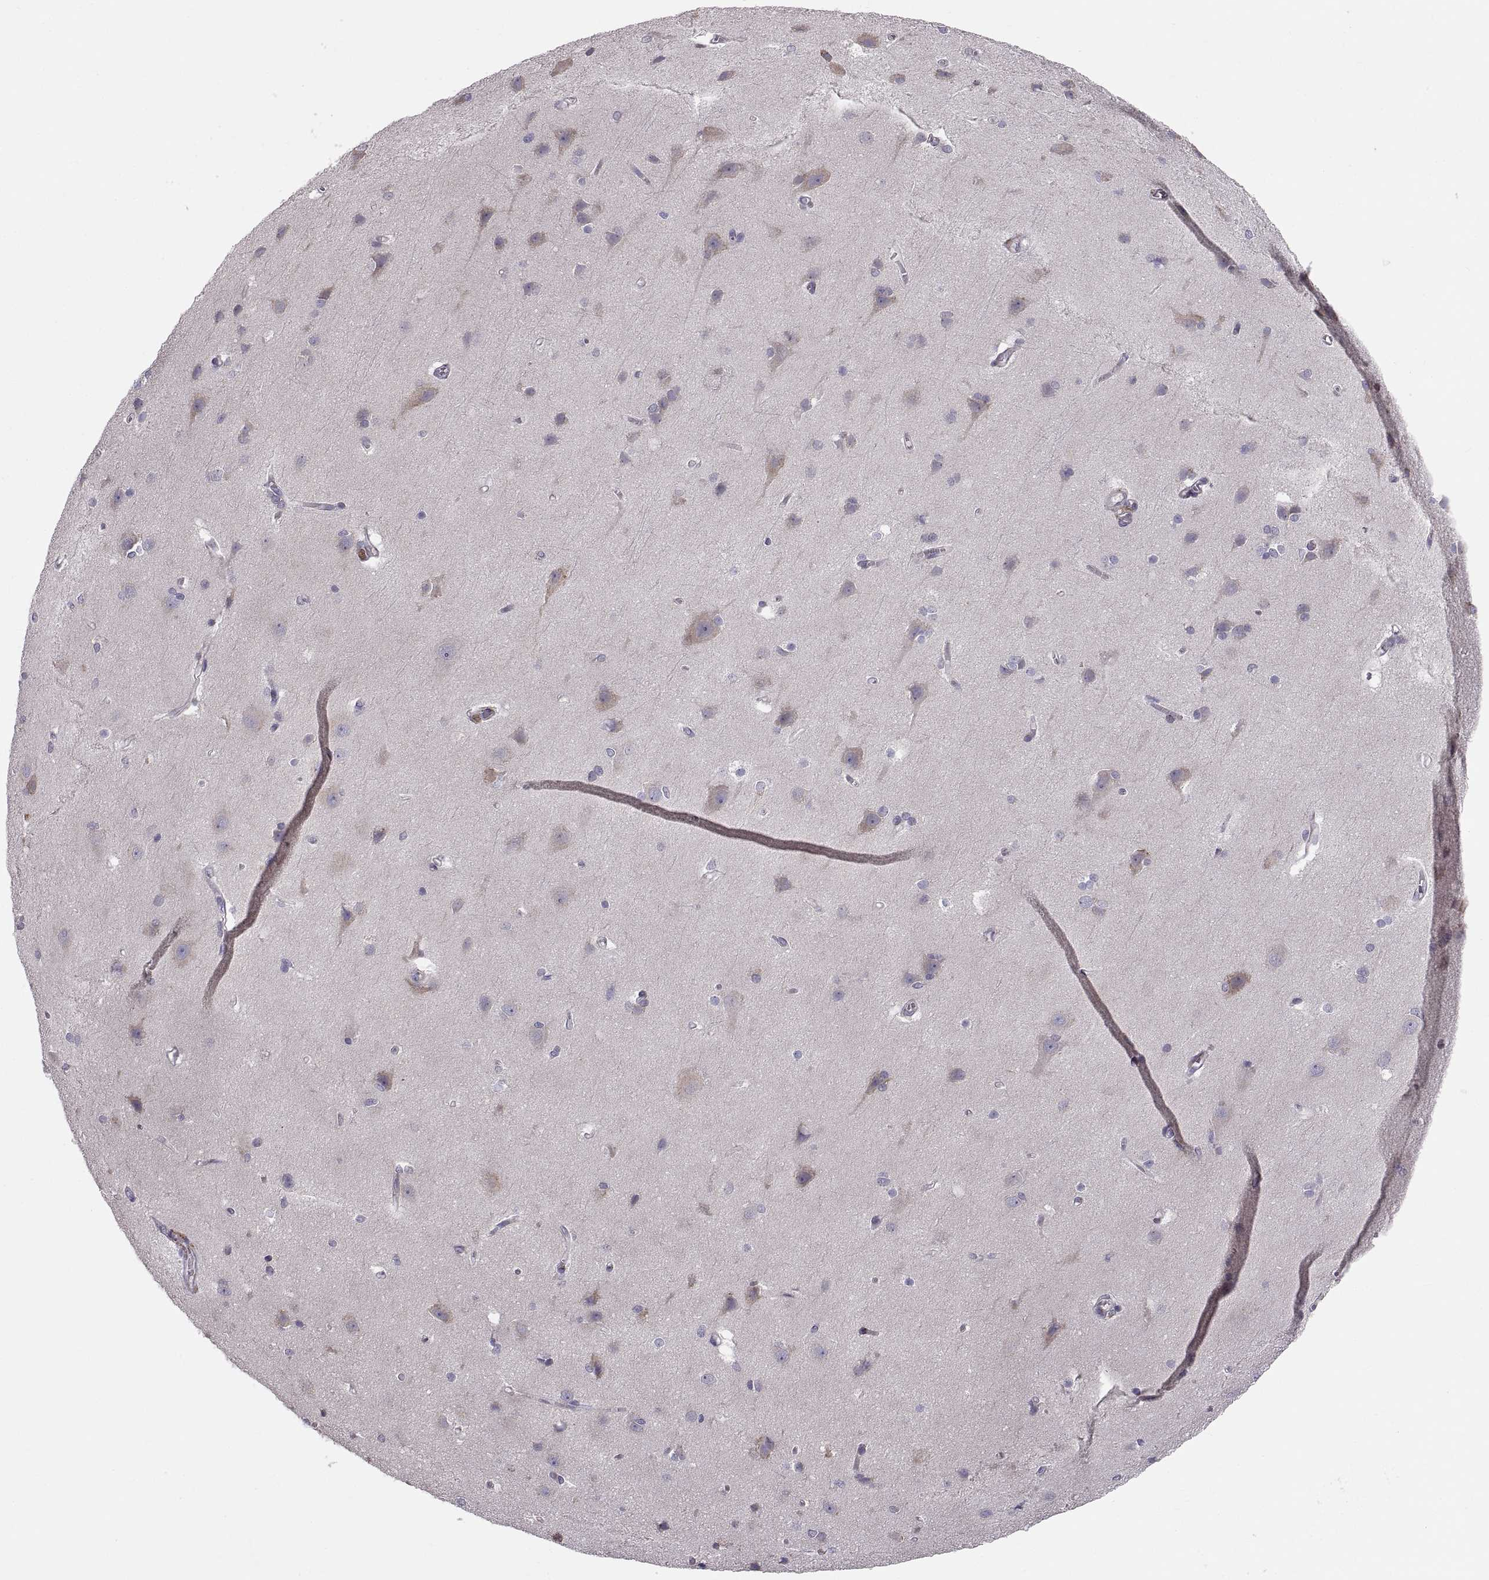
{"staining": {"intensity": "negative", "quantity": "none", "location": "none"}, "tissue": "cerebral cortex", "cell_type": "Endothelial cells", "image_type": "normal", "snomed": [{"axis": "morphology", "description": "Normal tissue, NOS"}, {"axis": "topography", "description": "Cerebral cortex"}], "caption": "Endothelial cells are negative for brown protein staining in unremarkable cerebral cortex. The staining is performed using DAB brown chromogen with nuclei counter-stained in using hematoxylin.", "gene": "PLEKHB2", "patient": {"sex": "male", "age": 37}}